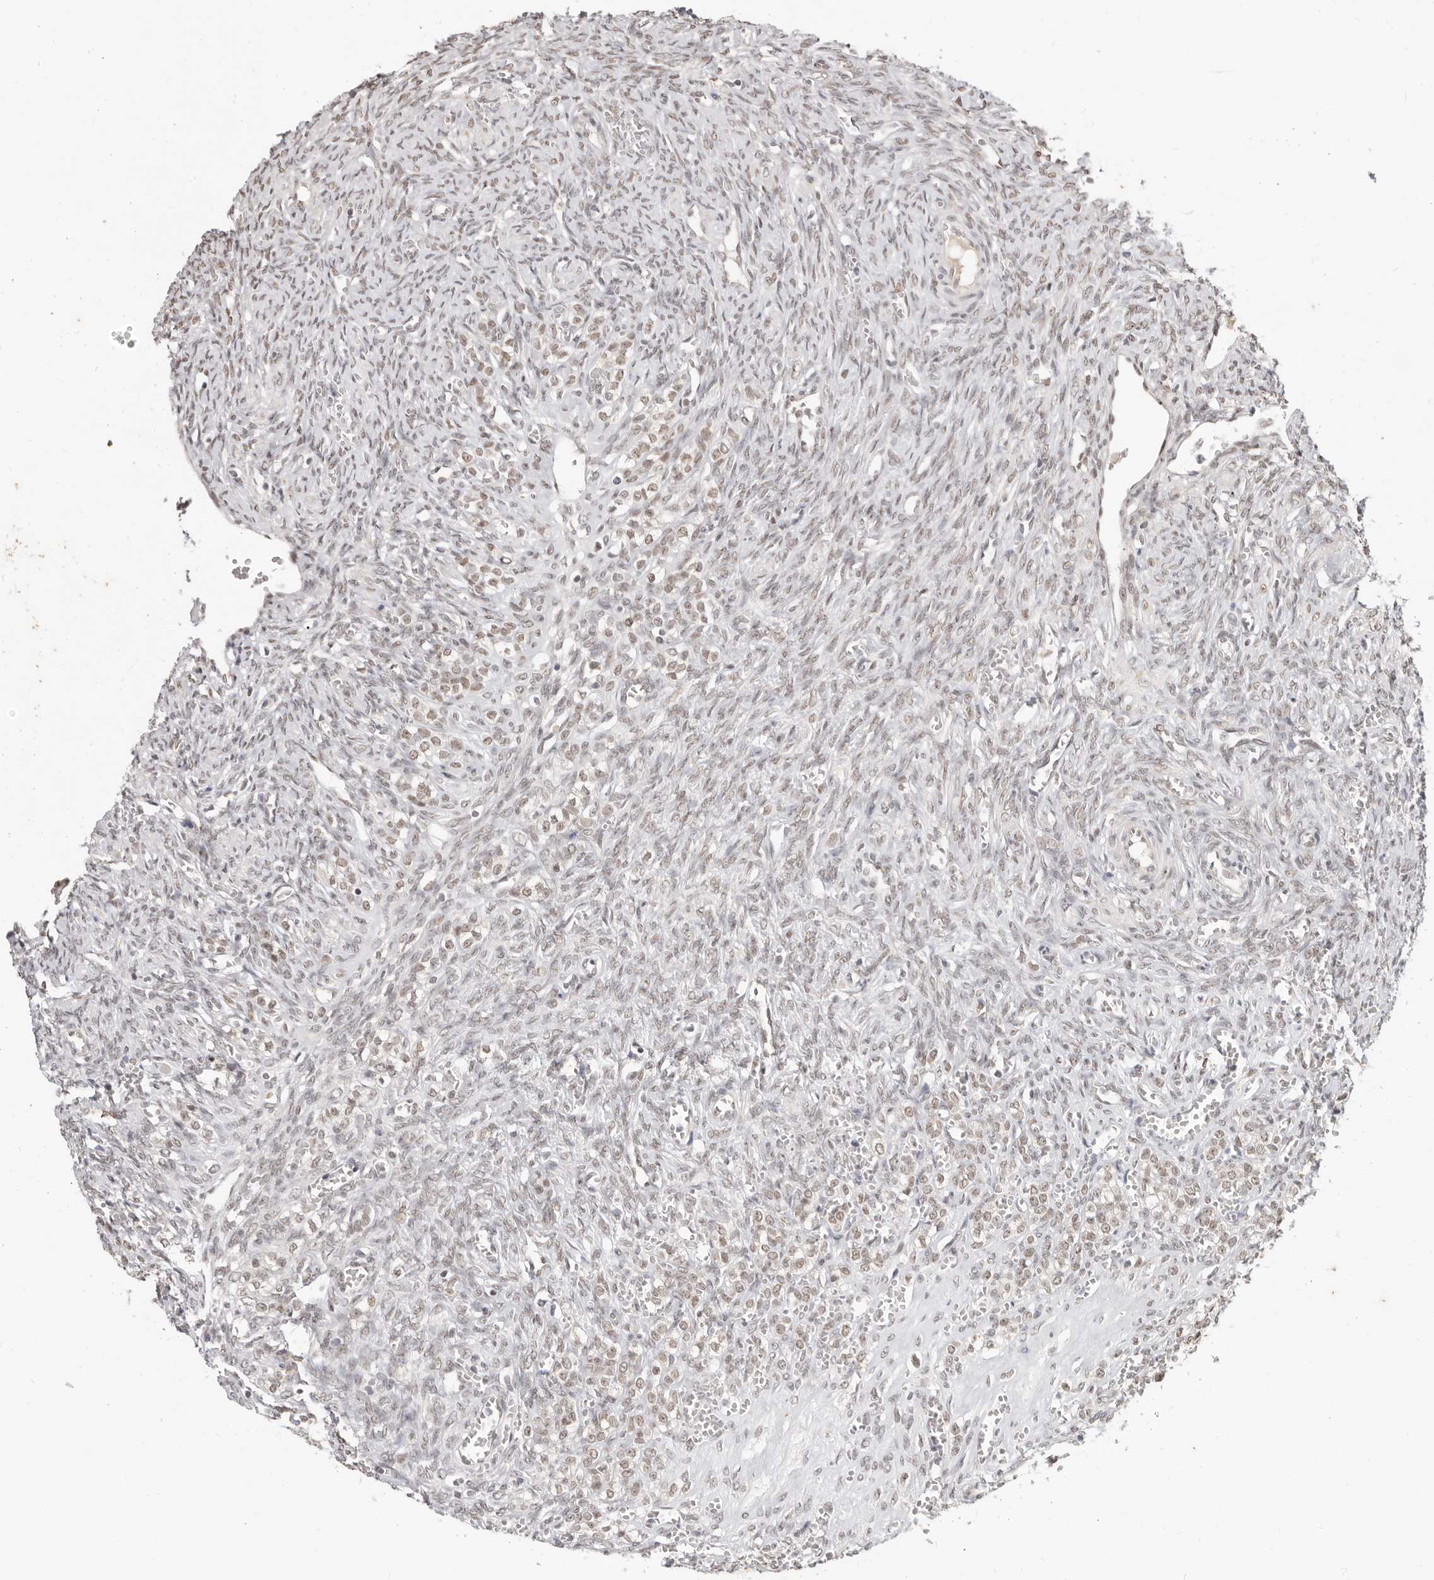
{"staining": {"intensity": "strong", "quantity": ">75%", "location": "nuclear"}, "tissue": "ovary", "cell_type": "Follicle cells", "image_type": "normal", "snomed": [{"axis": "morphology", "description": "Normal tissue, NOS"}, {"axis": "topography", "description": "Ovary"}], "caption": "Immunohistochemistry (DAB) staining of benign human ovary reveals strong nuclear protein positivity in about >75% of follicle cells.", "gene": "RFC2", "patient": {"sex": "female", "age": 41}}